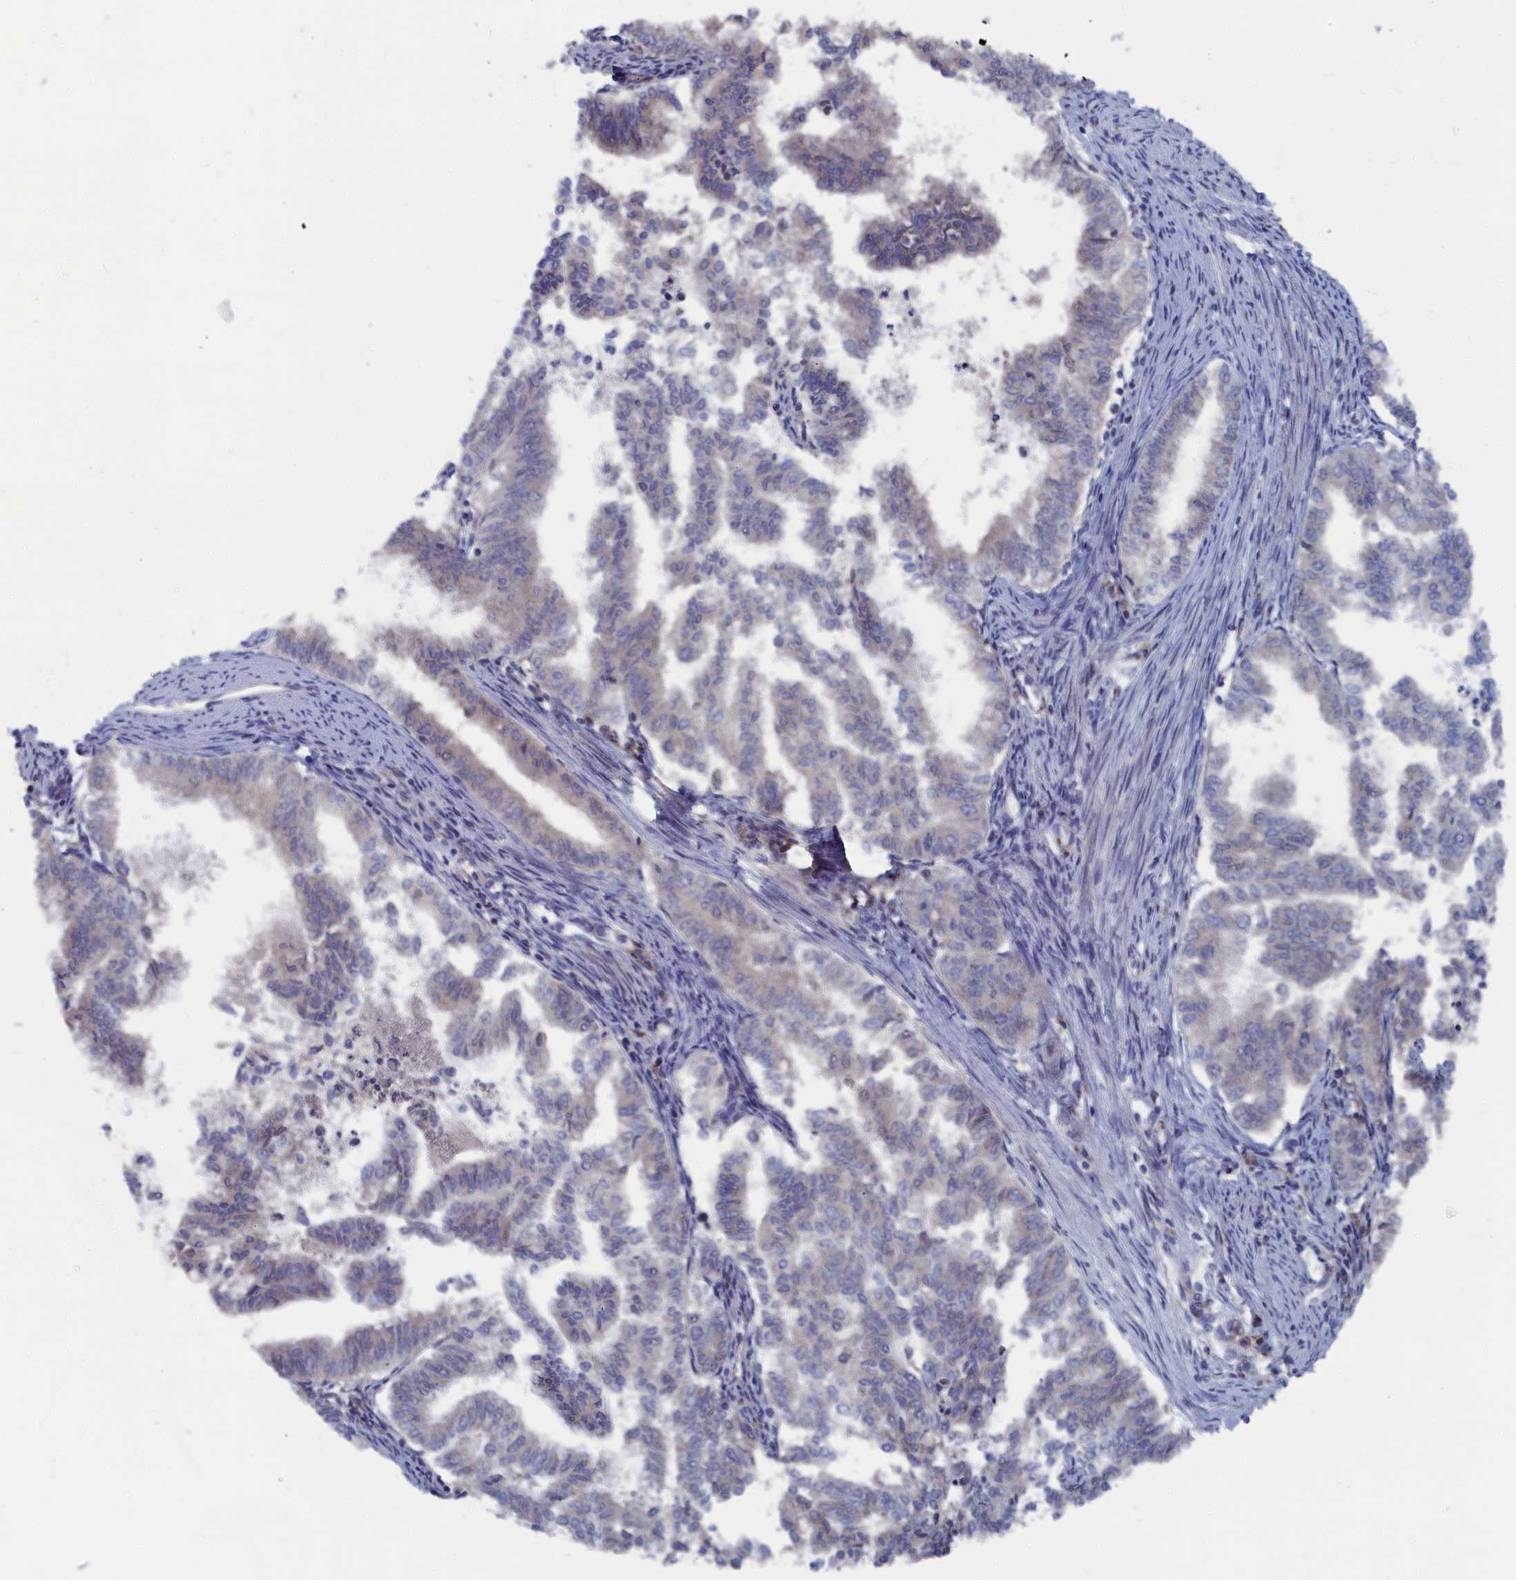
{"staining": {"intensity": "weak", "quantity": "<25%", "location": "cytoplasmic/membranous"}, "tissue": "endometrial cancer", "cell_type": "Tumor cells", "image_type": "cancer", "snomed": [{"axis": "morphology", "description": "Adenocarcinoma, NOS"}, {"axis": "topography", "description": "Endometrium"}], "caption": "There is no significant expression in tumor cells of endometrial cancer. (Brightfield microscopy of DAB immunohistochemistry (IHC) at high magnification).", "gene": "CEND1", "patient": {"sex": "female", "age": 79}}